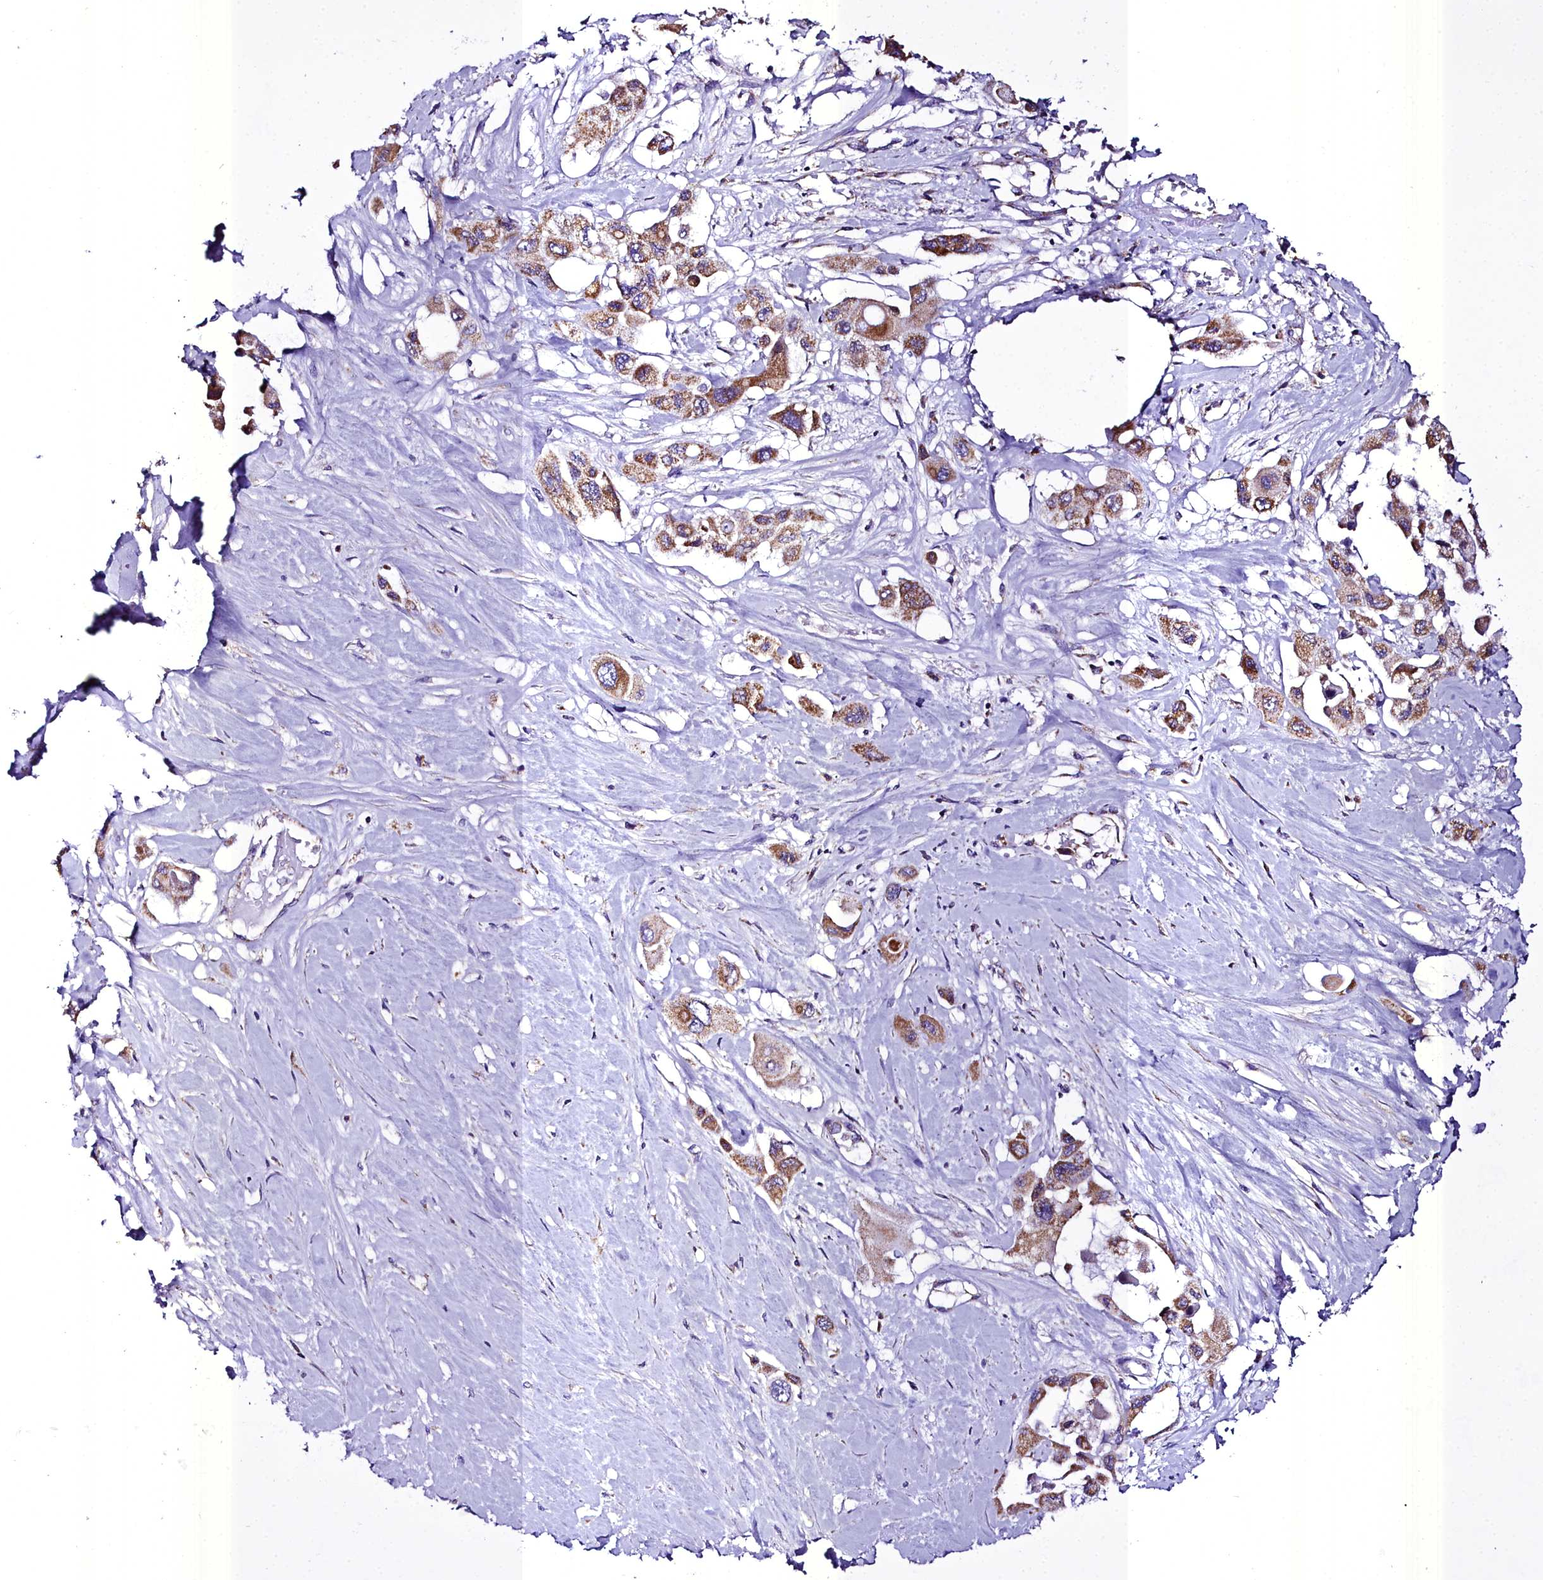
{"staining": {"intensity": "moderate", "quantity": ">75%", "location": "cytoplasmic/membranous"}, "tissue": "pancreatic cancer", "cell_type": "Tumor cells", "image_type": "cancer", "snomed": [{"axis": "morphology", "description": "Adenocarcinoma, NOS"}, {"axis": "topography", "description": "Pancreas"}], "caption": "Immunohistochemical staining of human pancreatic cancer exhibits moderate cytoplasmic/membranous protein positivity in approximately >75% of tumor cells.", "gene": "WDFY3", "patient": {"sex": "male", "age": 92}}